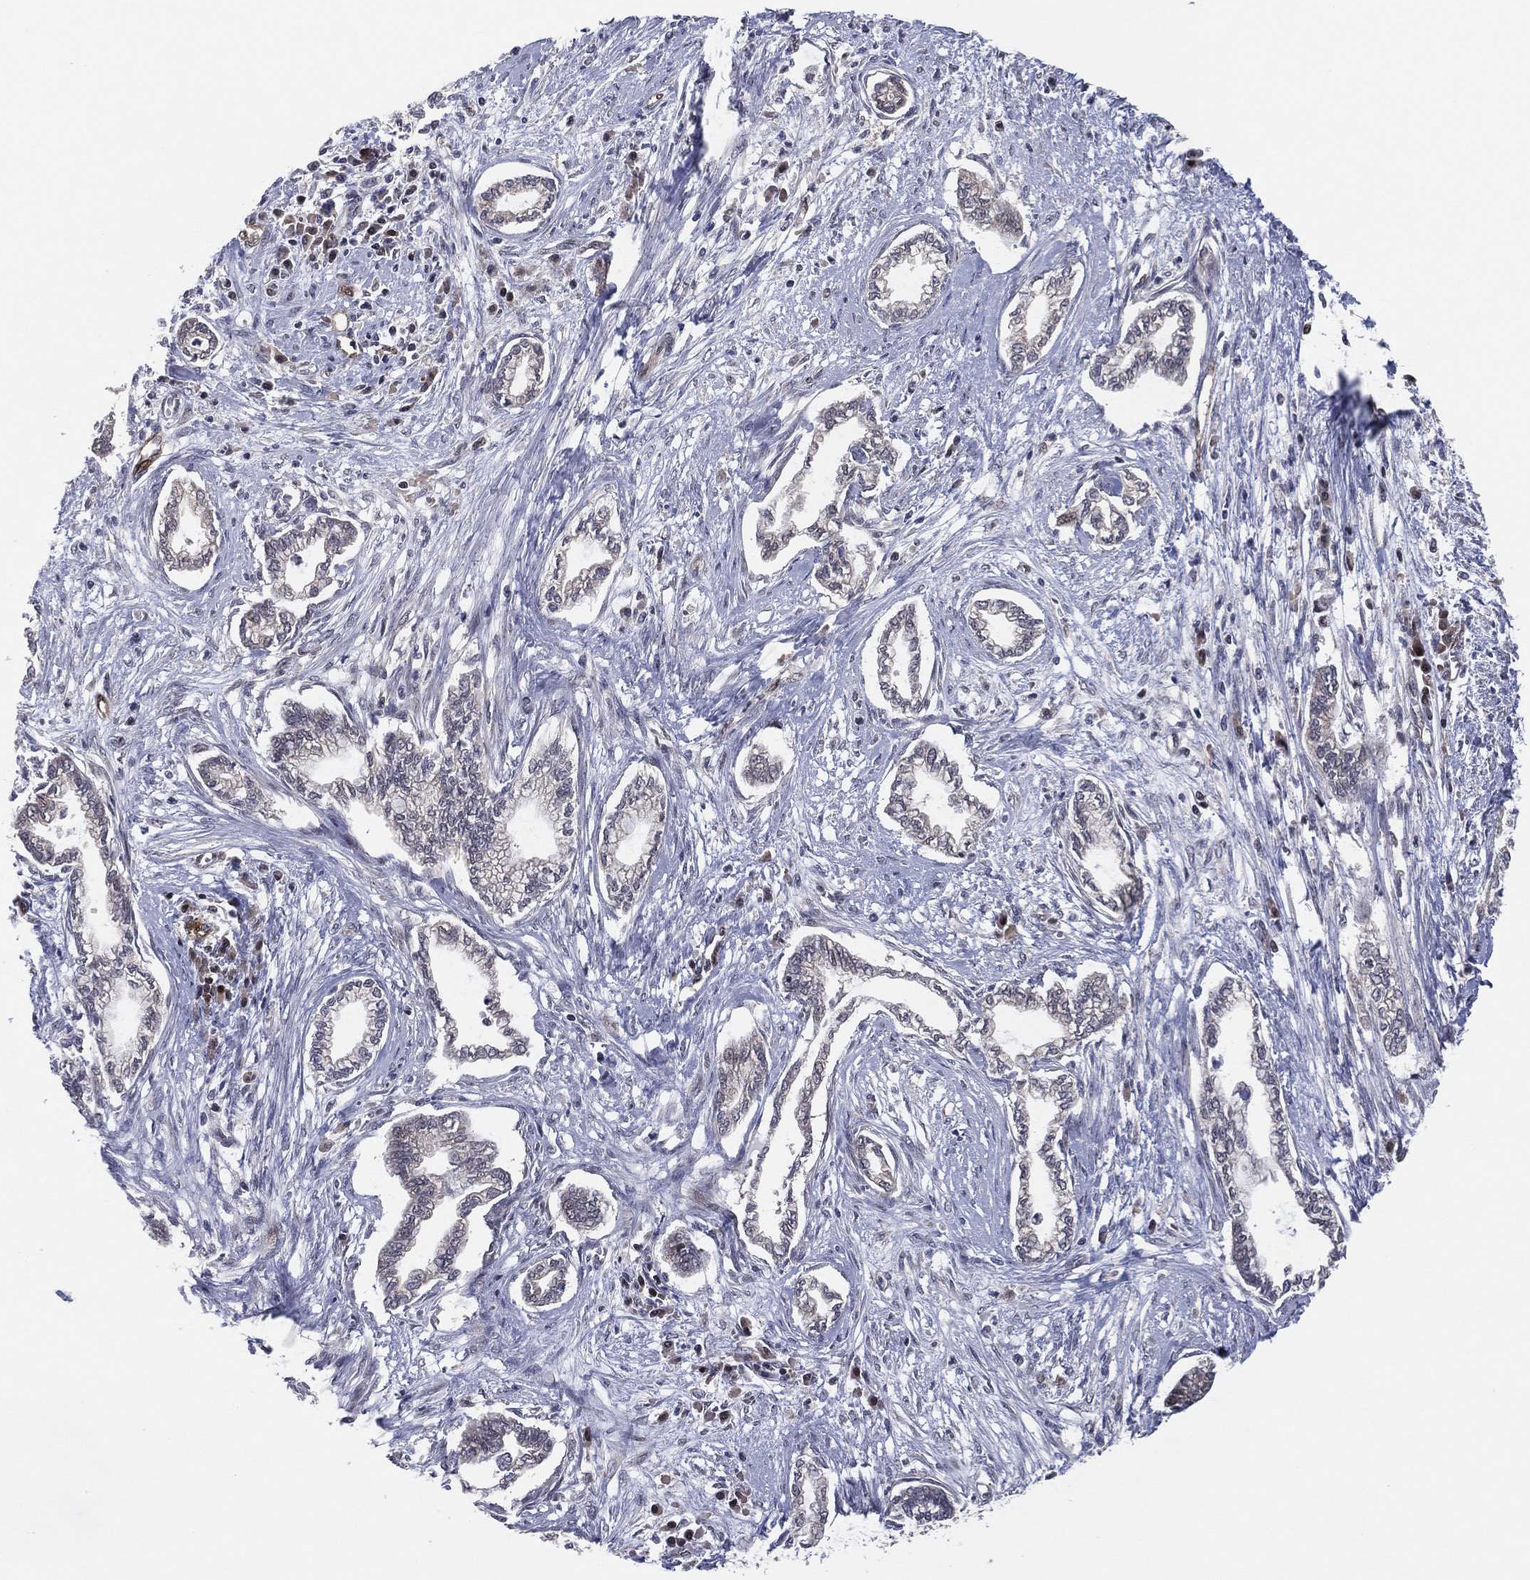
{"staining": {"intensity": "negative", "quantity": "none", "location": "none"}, "tissue": "cervical cancer", "cell_type": "Tumor cells", "image_type": "cancer", "snomed": [{"axis": "morphology", "description": "Adenocarcinoma, NOS"}, {"axis": "topography", "description": "Cervix"}], "caption": "High magnification brightfield microscopy of cervical adenocarcinoma stained with DAB (brown) and counterstained with hematoxylin (blue): tumor cells show no significant positivity.", "gene": "SNCG", "patient": {"sex": "female", "age": 62}}